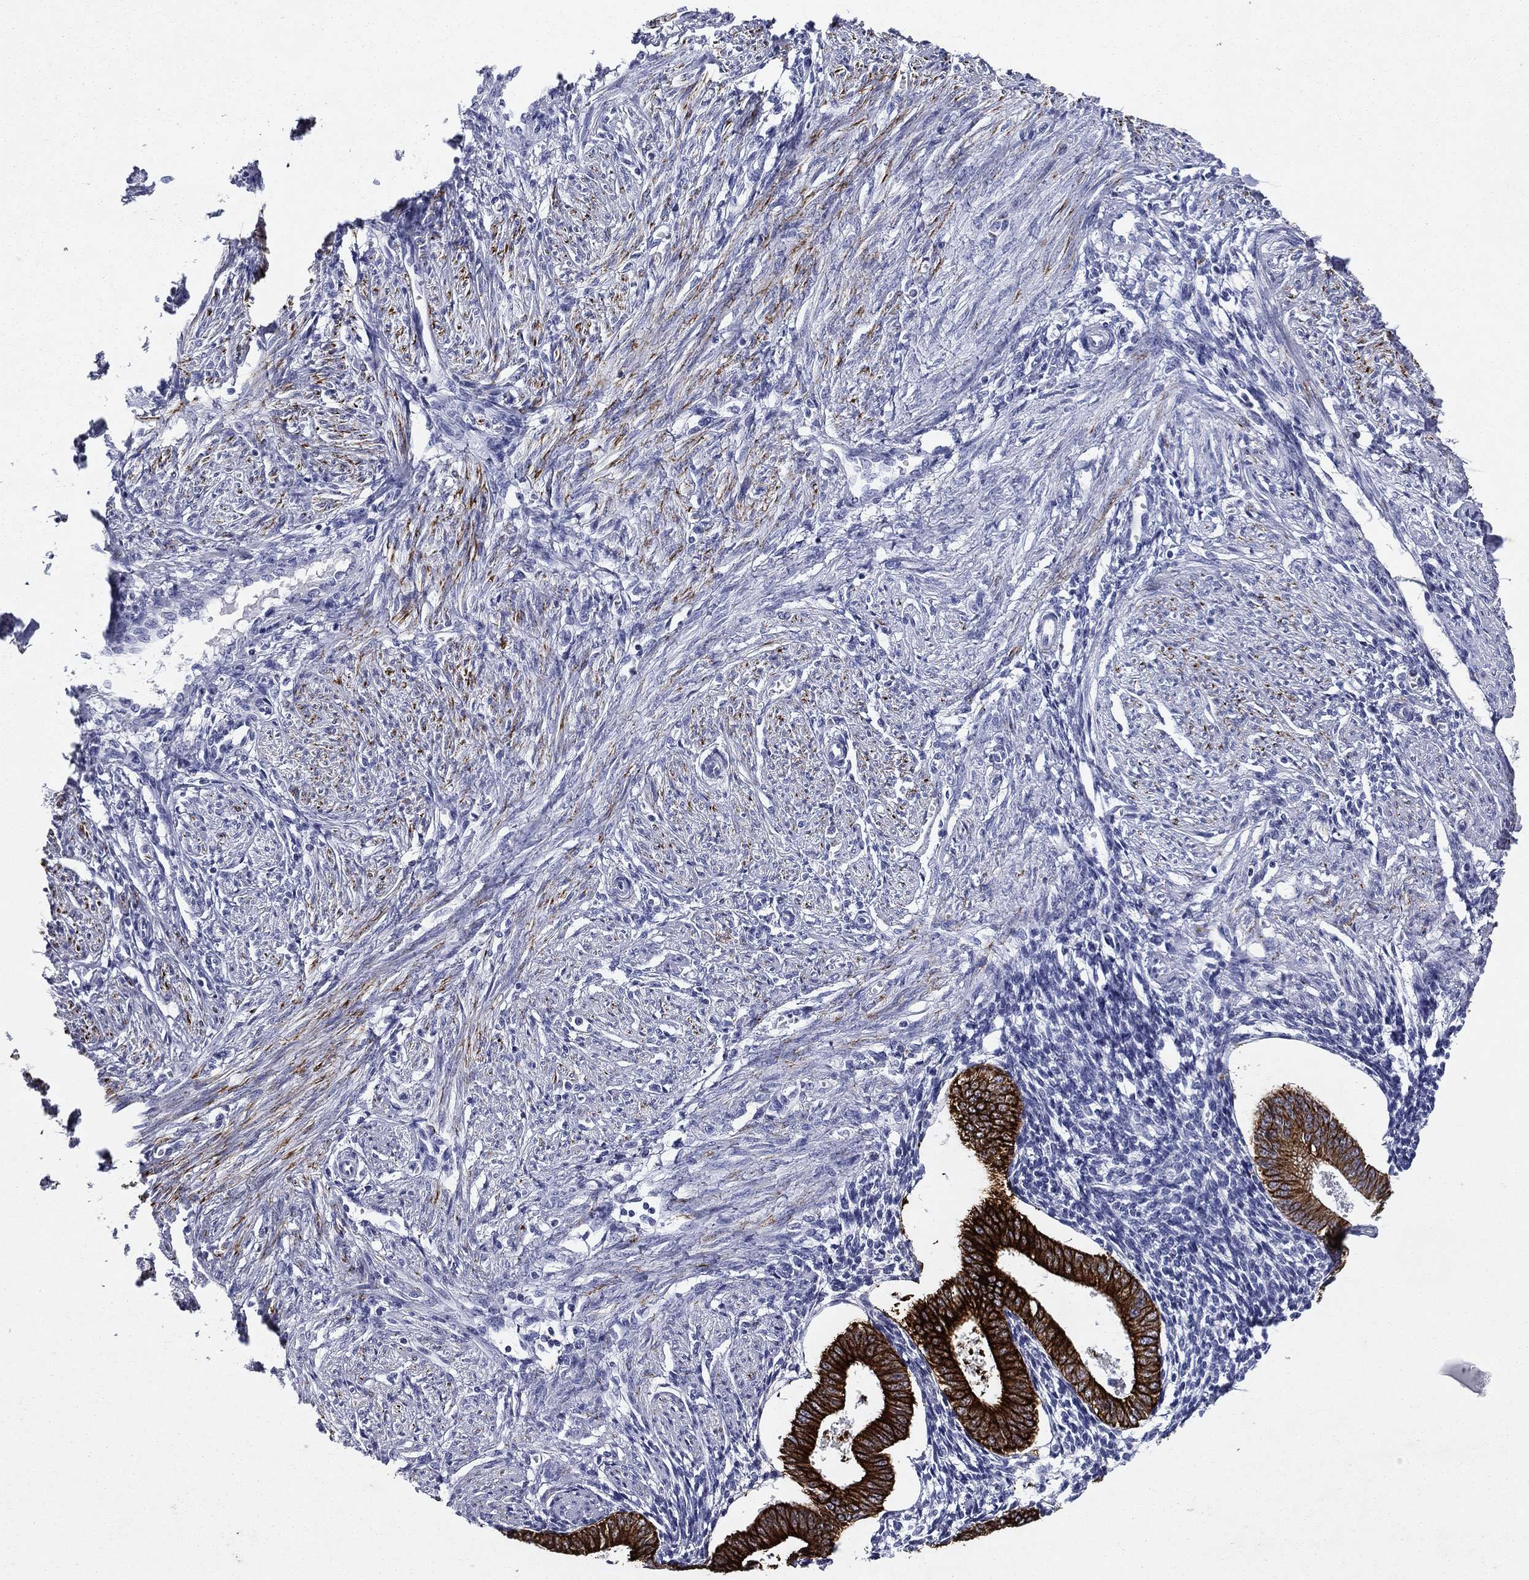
{"staining": {"intensity": "negative", "quantity": "none", "location": "none"}, "tissue": "endometrium", "cell_type": "Cells in endometrial stroma", "image_type": "normal", "snomed": [{"axis": "morphology", "description": "Normal tissue, NOS"}, {"axis": "topography", "description": "Endometrium"}], "caption": "This is a image of immunohistochemistry (IHC) staining of unremarkable endometrium, which shows no staining in cells in endometrial stroma. (DAB (3,3'-diaminobenzidine) immunohistochemistry (IHC), high magnification).", "gene": "KRT7", "patient": {"sex": "female", "age": 39}}